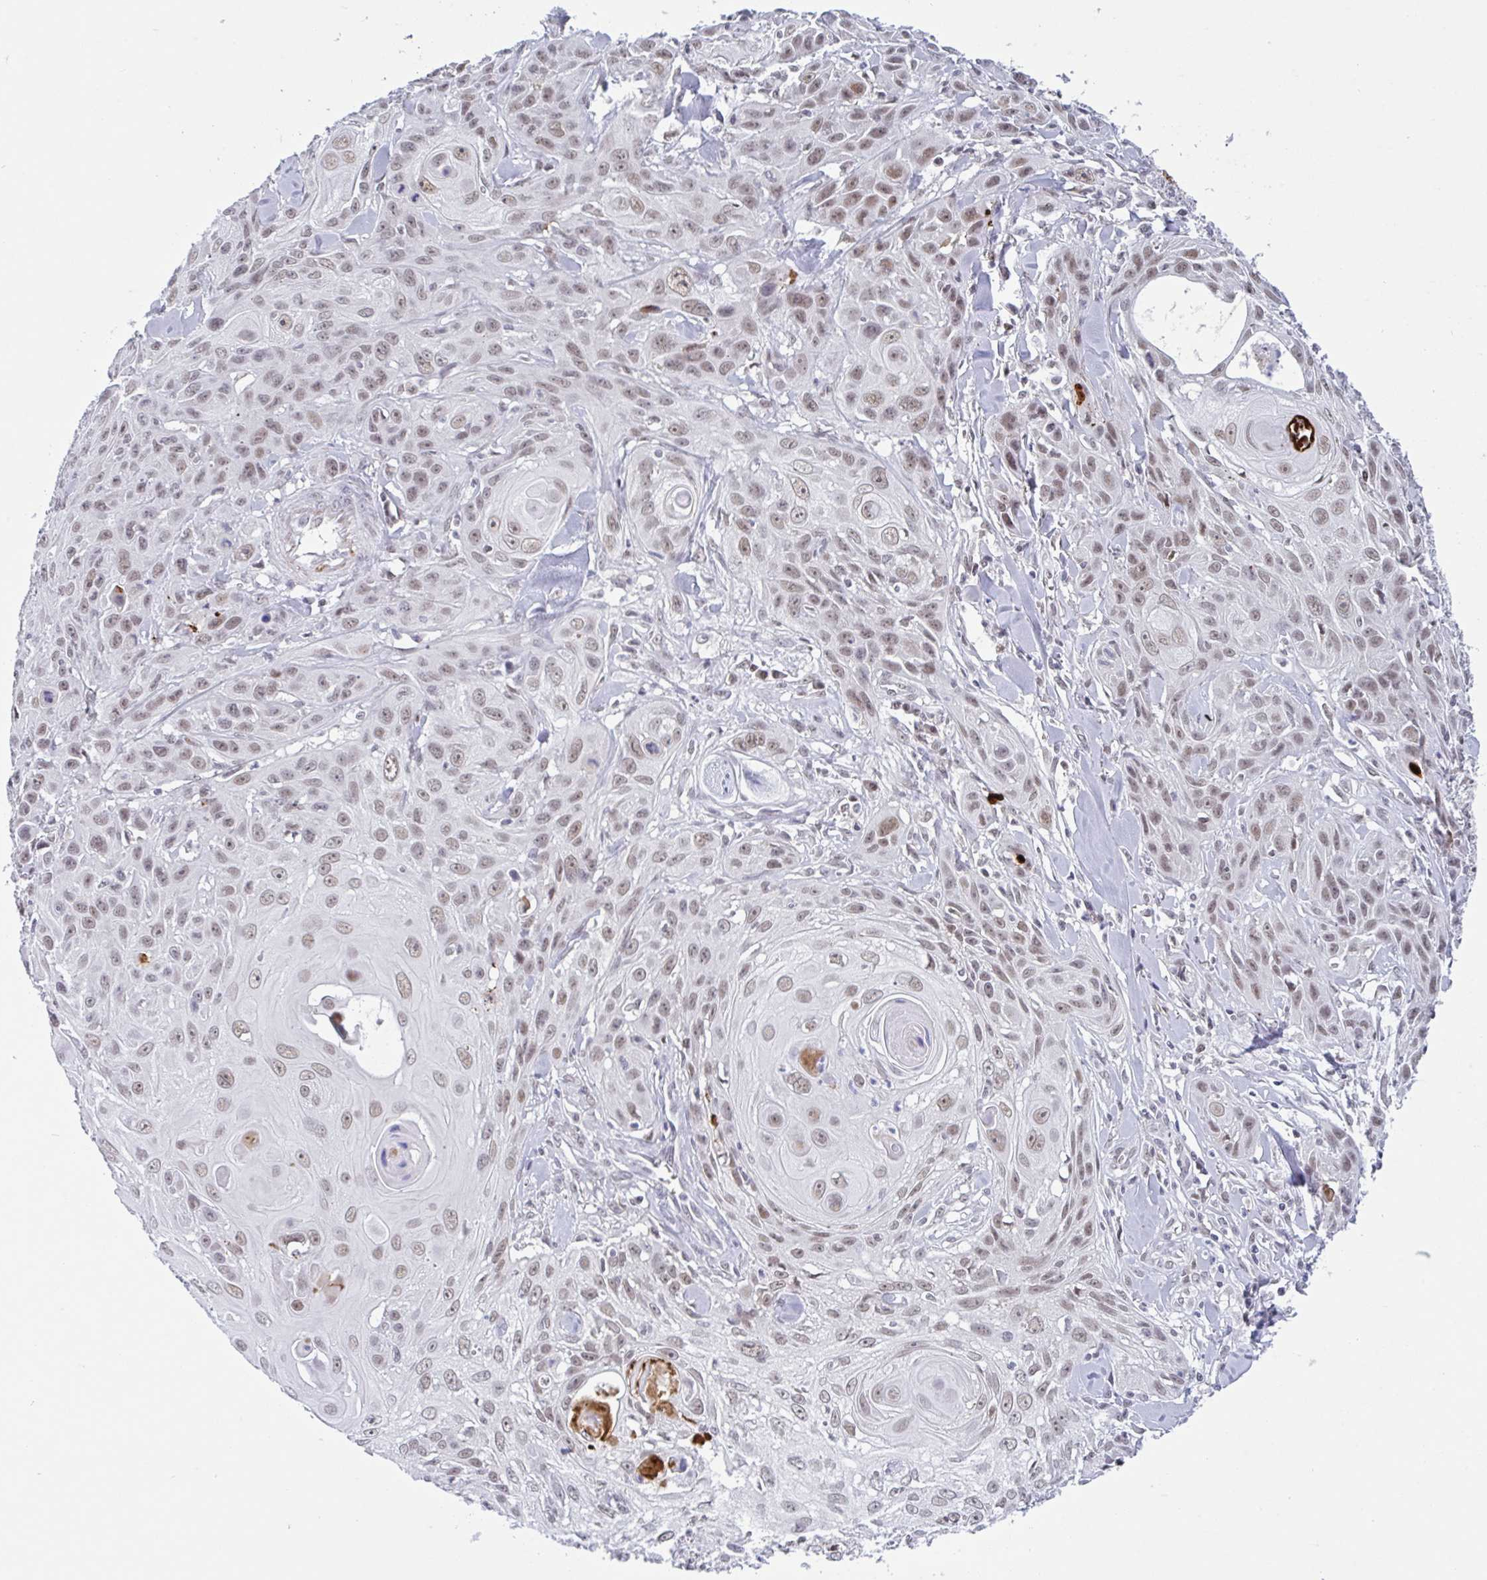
{"staining": {"intensity": "moderate", "quantity": ">75%", "location": "nuclear"}, "tissue": "skin cancer", "cell_type": "Tumor cells", "image_type": "cancer", "snomed": [{"axis": "morphology", "description": "Squamous cell carcinoma, NOS"}, {"axis": "topography", "description": "Skin"}, {"axis": "topography", "description": "Vulva"}], "caption": "High-power microscopy captured an immunohistochemistry (IHC) image of squamous cell carcinoma (skin), revealing moderate nuclear staining in about >75% of tumor cells.", "gene": "PLG", "patient": {"sex": "female", "age": 83}}